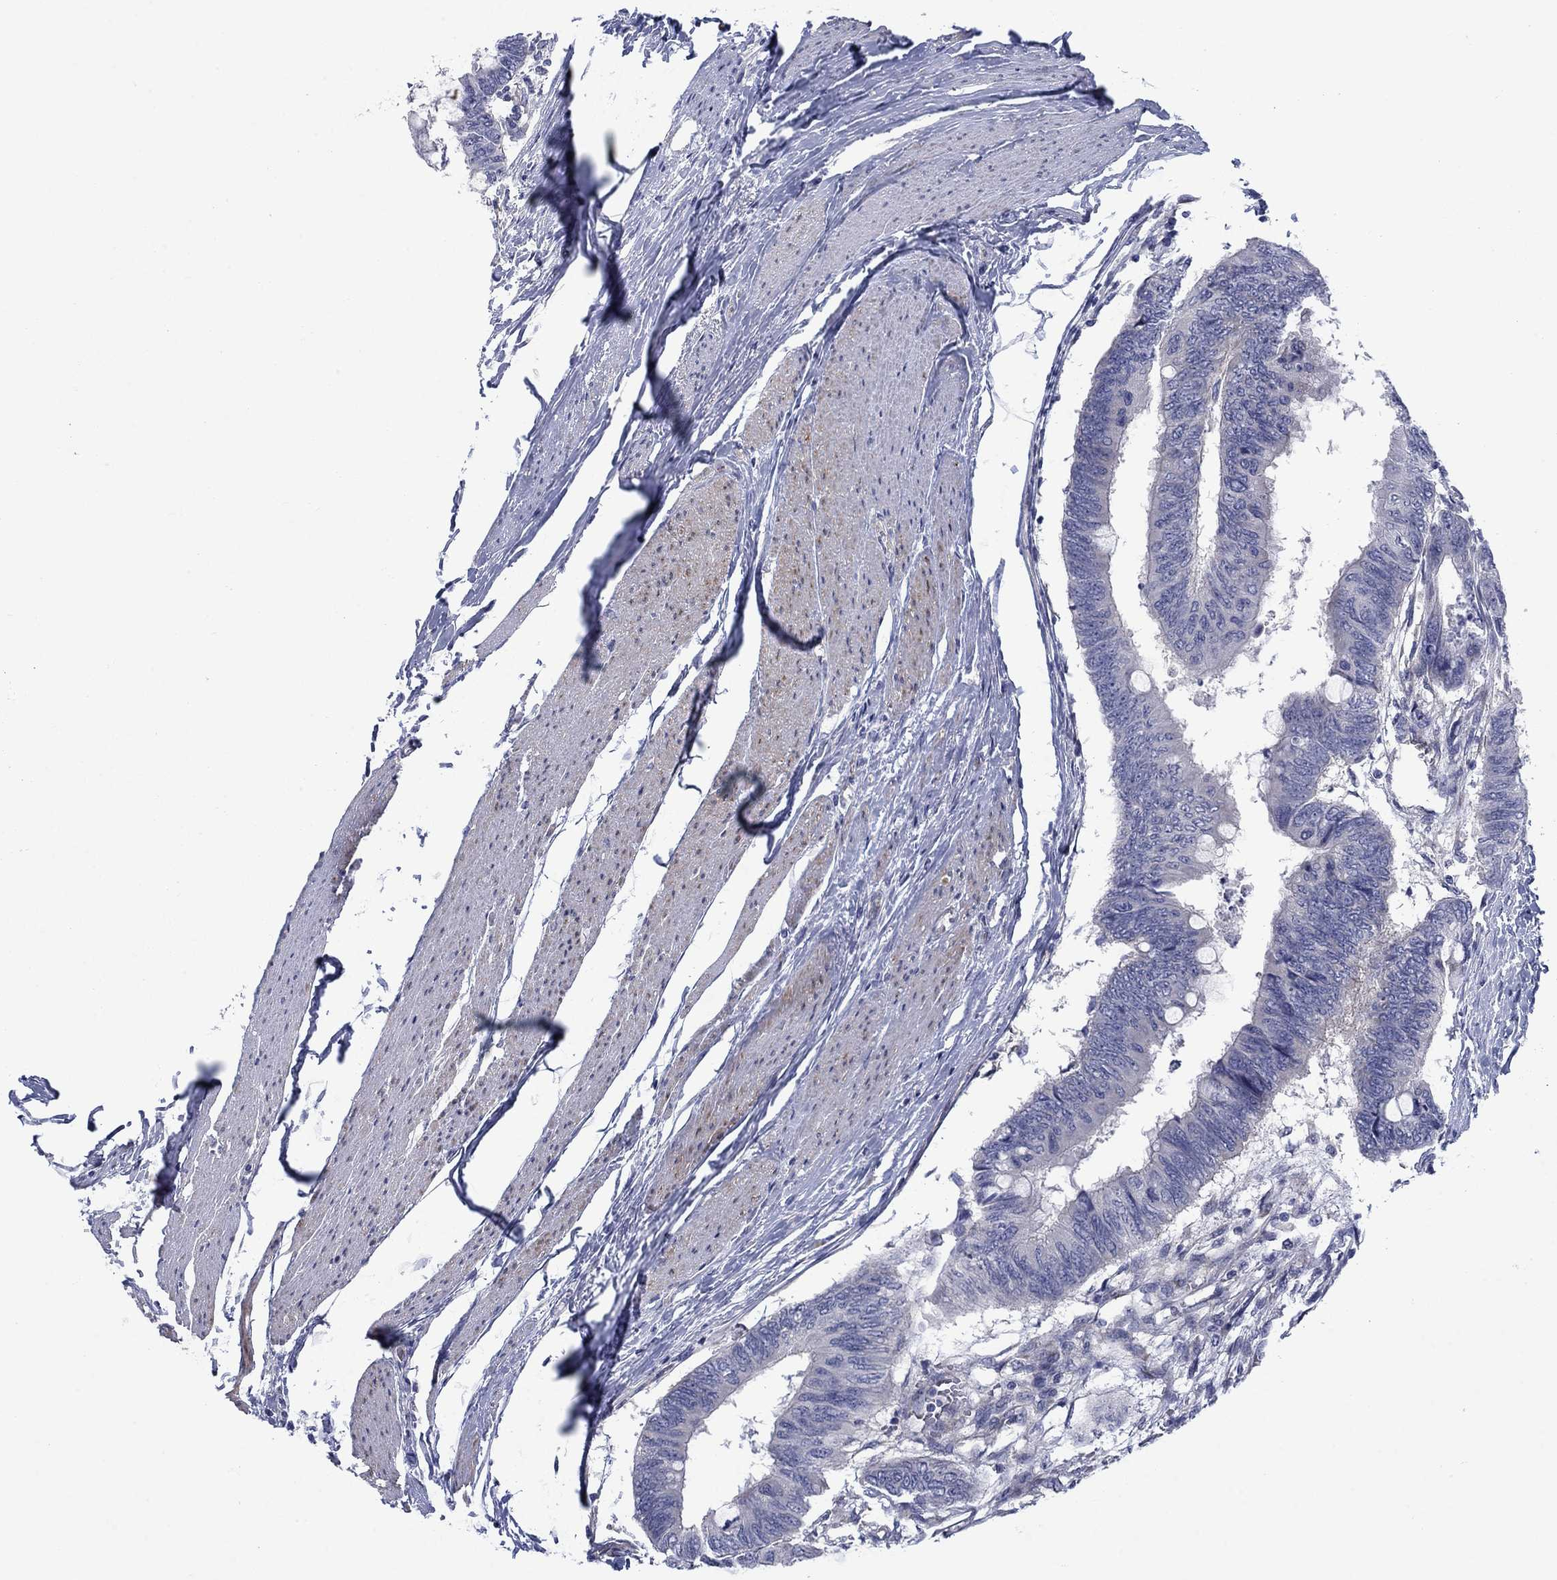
{"staining": {"intensity": "negative", "quantity": "none", "location": "none"}, "tissue": "colorectal cancer", "cell_type": "Tumor cells", "image_type": "cancer", "snomed": [{"axis": "morphology", "description": "Normal tissue, NOS"}, {"axis": "morphology", "description": "Adenocarcinoma, NOS"}, {"axis": "topography", "description": "Rectum"}, {"axis": "topography", "description": "Peripheral nerve tissue"}], "caption": "DAB immunohistochemical staining of human colorectal adenocarcinoma shows no significant staining in tumor cells.", "gene": "FXR1", "patient": {"sex": "male", "age": 92}}